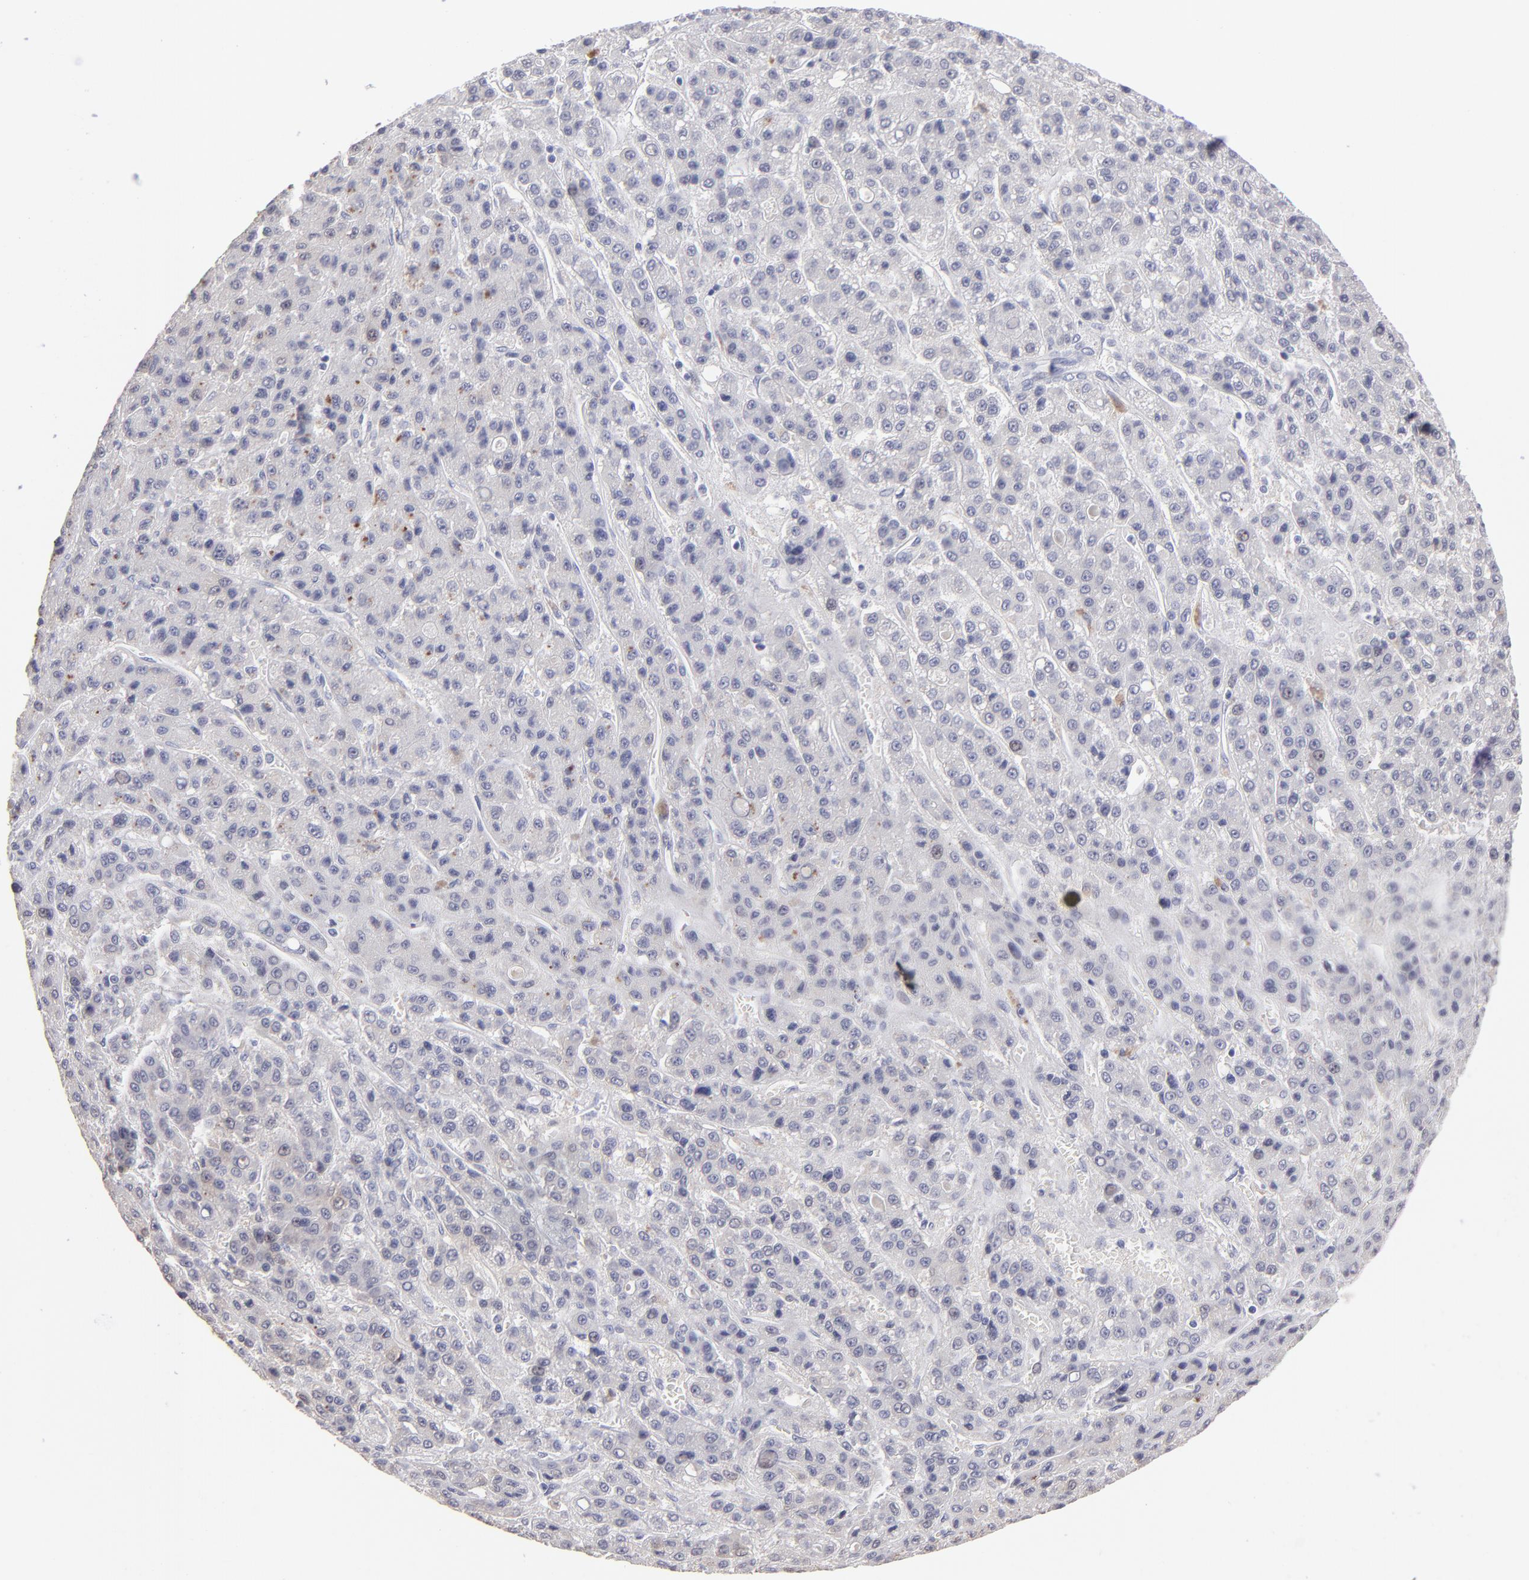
{"staining": {"intensity": "negative", "quantity": "none", "location": "none"}, "tissue": "liver cancer", "cell_type": "Tumor cells", "image_type": "cancer", "snomed": [{"axis": "morphology", "description": "Carcinoma, Hepatocellular, NOS"}, {"axis": "topography", "description": "Liver"}], "caption": "This is an immunohistochemistry (IHC) micrograph of human hepatocellular carcinoma (liver). There is no positivity in tumor cells.", "gene": "ALDOB", "patient": {"sex": "male", "age": 70}}